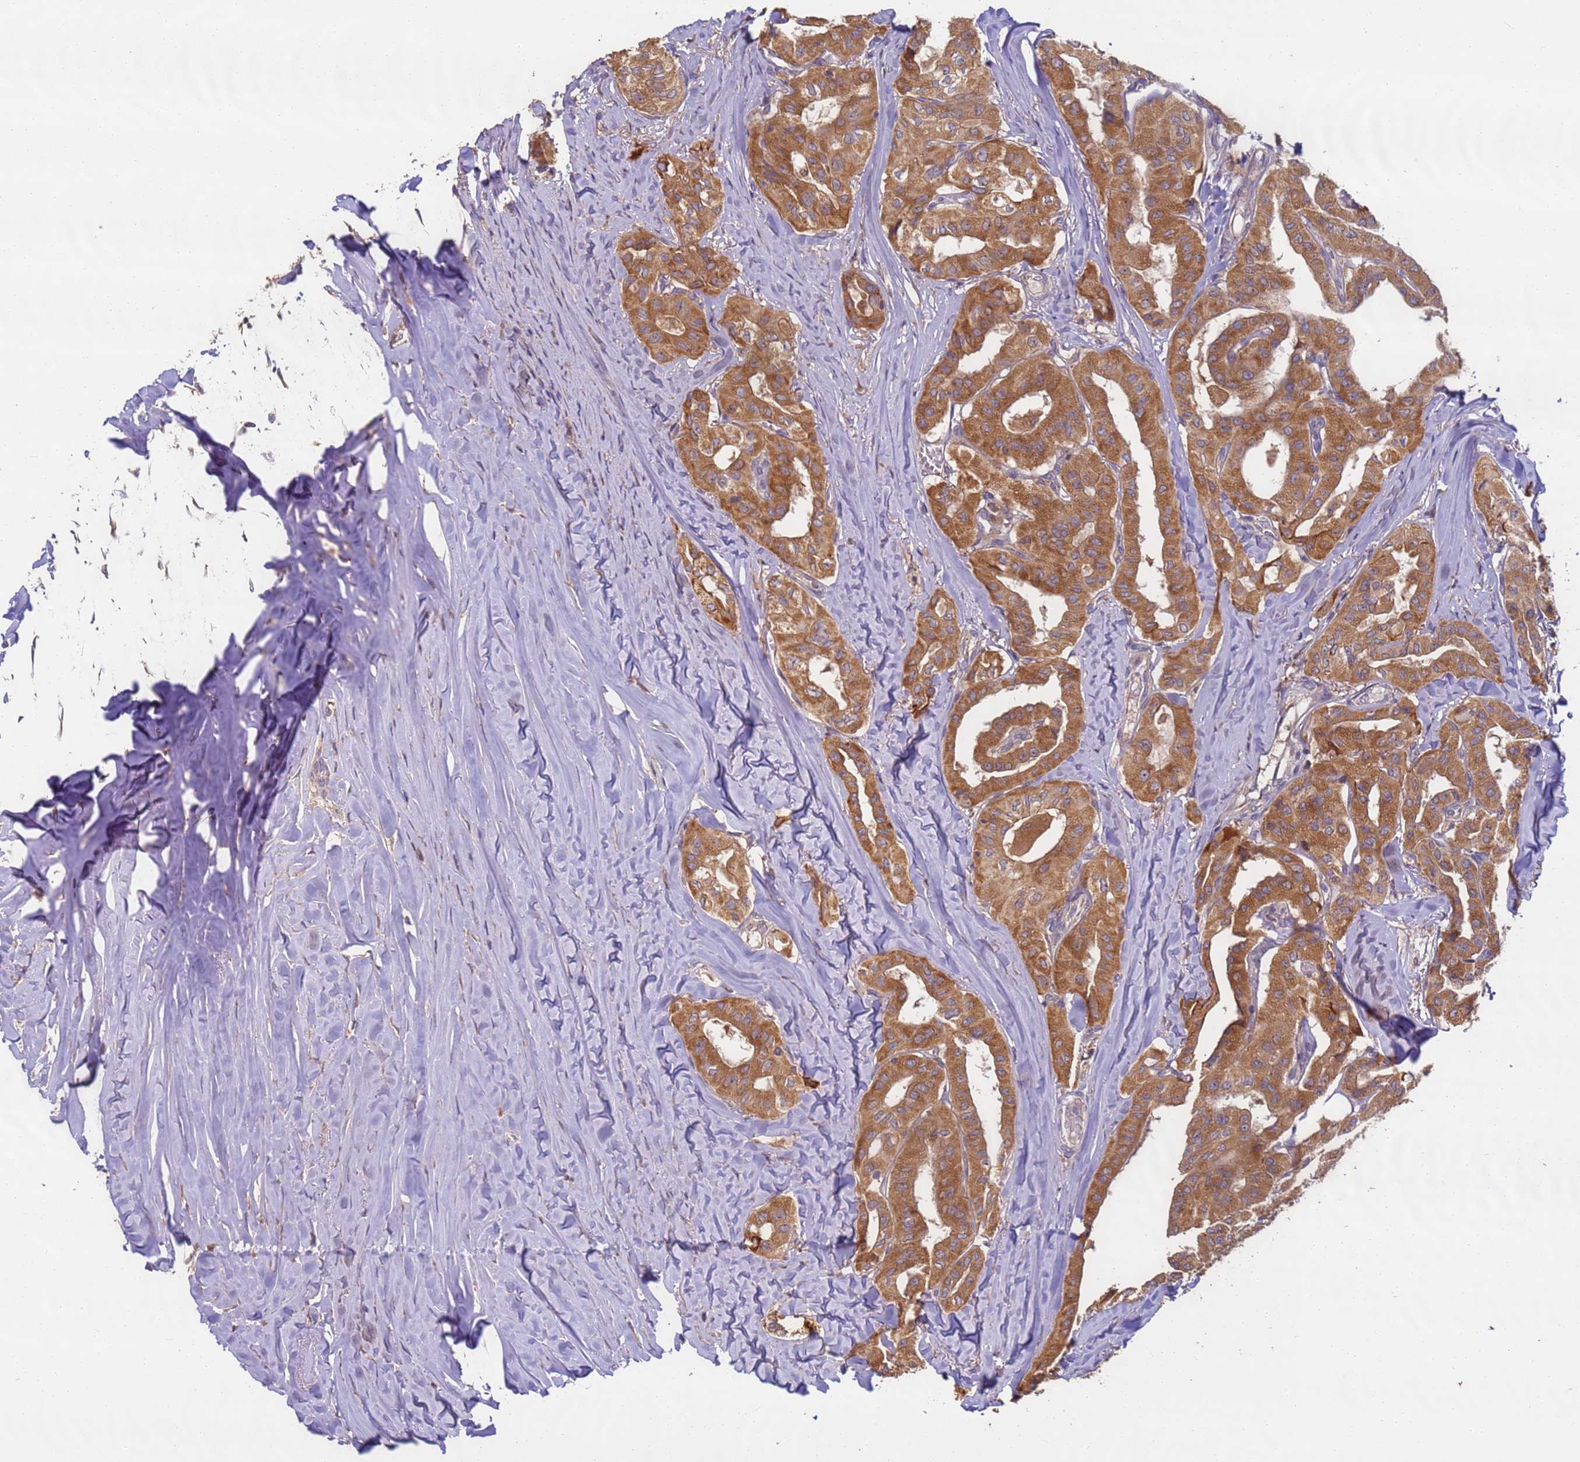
{"staining": {"intensity": "moderate", "quantity": ">75%", "location": "cytoplasmic/membranous"}, "tissue": "thyroid cancer", "cell_type": "Tumor cells", "image_type": "cancer", "snomed": [{"axis": "morphology", "description": "Papillary adenocarcinoma, NOS"}, {"axis": "topography", "description": "Thyroid gland"}], "caption": "This is an image of immunohistochemistry (IHC) staining of thyroid cancer, which shows moderate expression in the cytoplasmic/membranous of tumor cells.", "gene": "TIGAR", "patient": {"sex": "female", "age": 59}}